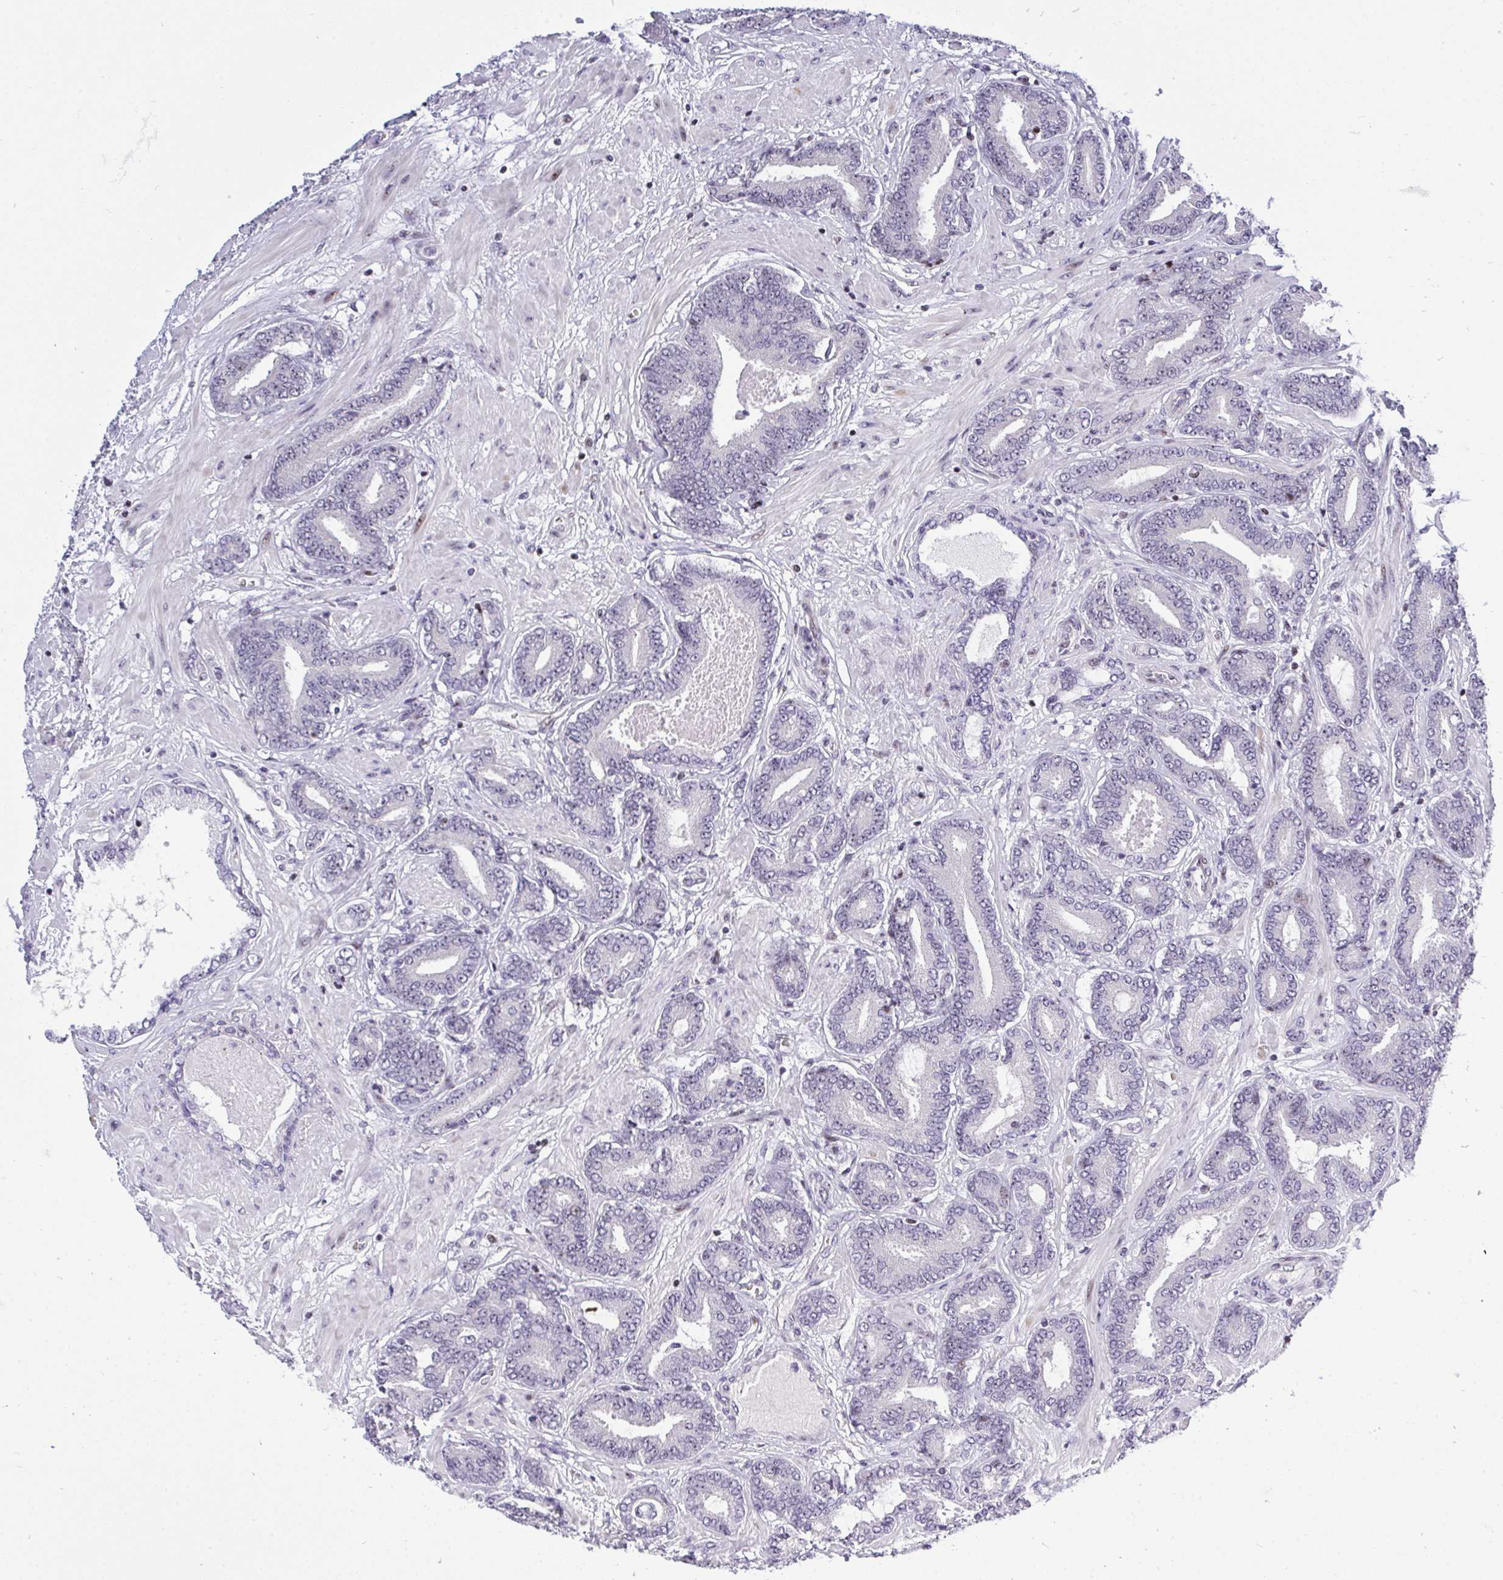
{"staining": {"intensity": "negative", "quantity": "none", "location": "none"}, "tissue": "prostate cancer", "cell_type": "Tumor cells", "image_type": "cancer", "snomed": [{"axis": "morphology", "description": "Adenocarcinoma, High grade"}, {"axis": "topography", "description": "Prostate"}], "caption": "IHC micrograph of neoplastic tissue: prostate adenocarcinoma (high-grade) stained with DAB demonstrates no significant protein positivity in tumor cells. The staining is performed using DAB brown chromogen with nuclei counter-stained in using hematoxylin.", "gene": "PLPPR3", "patient": {"sex": "male", "age": 62}}